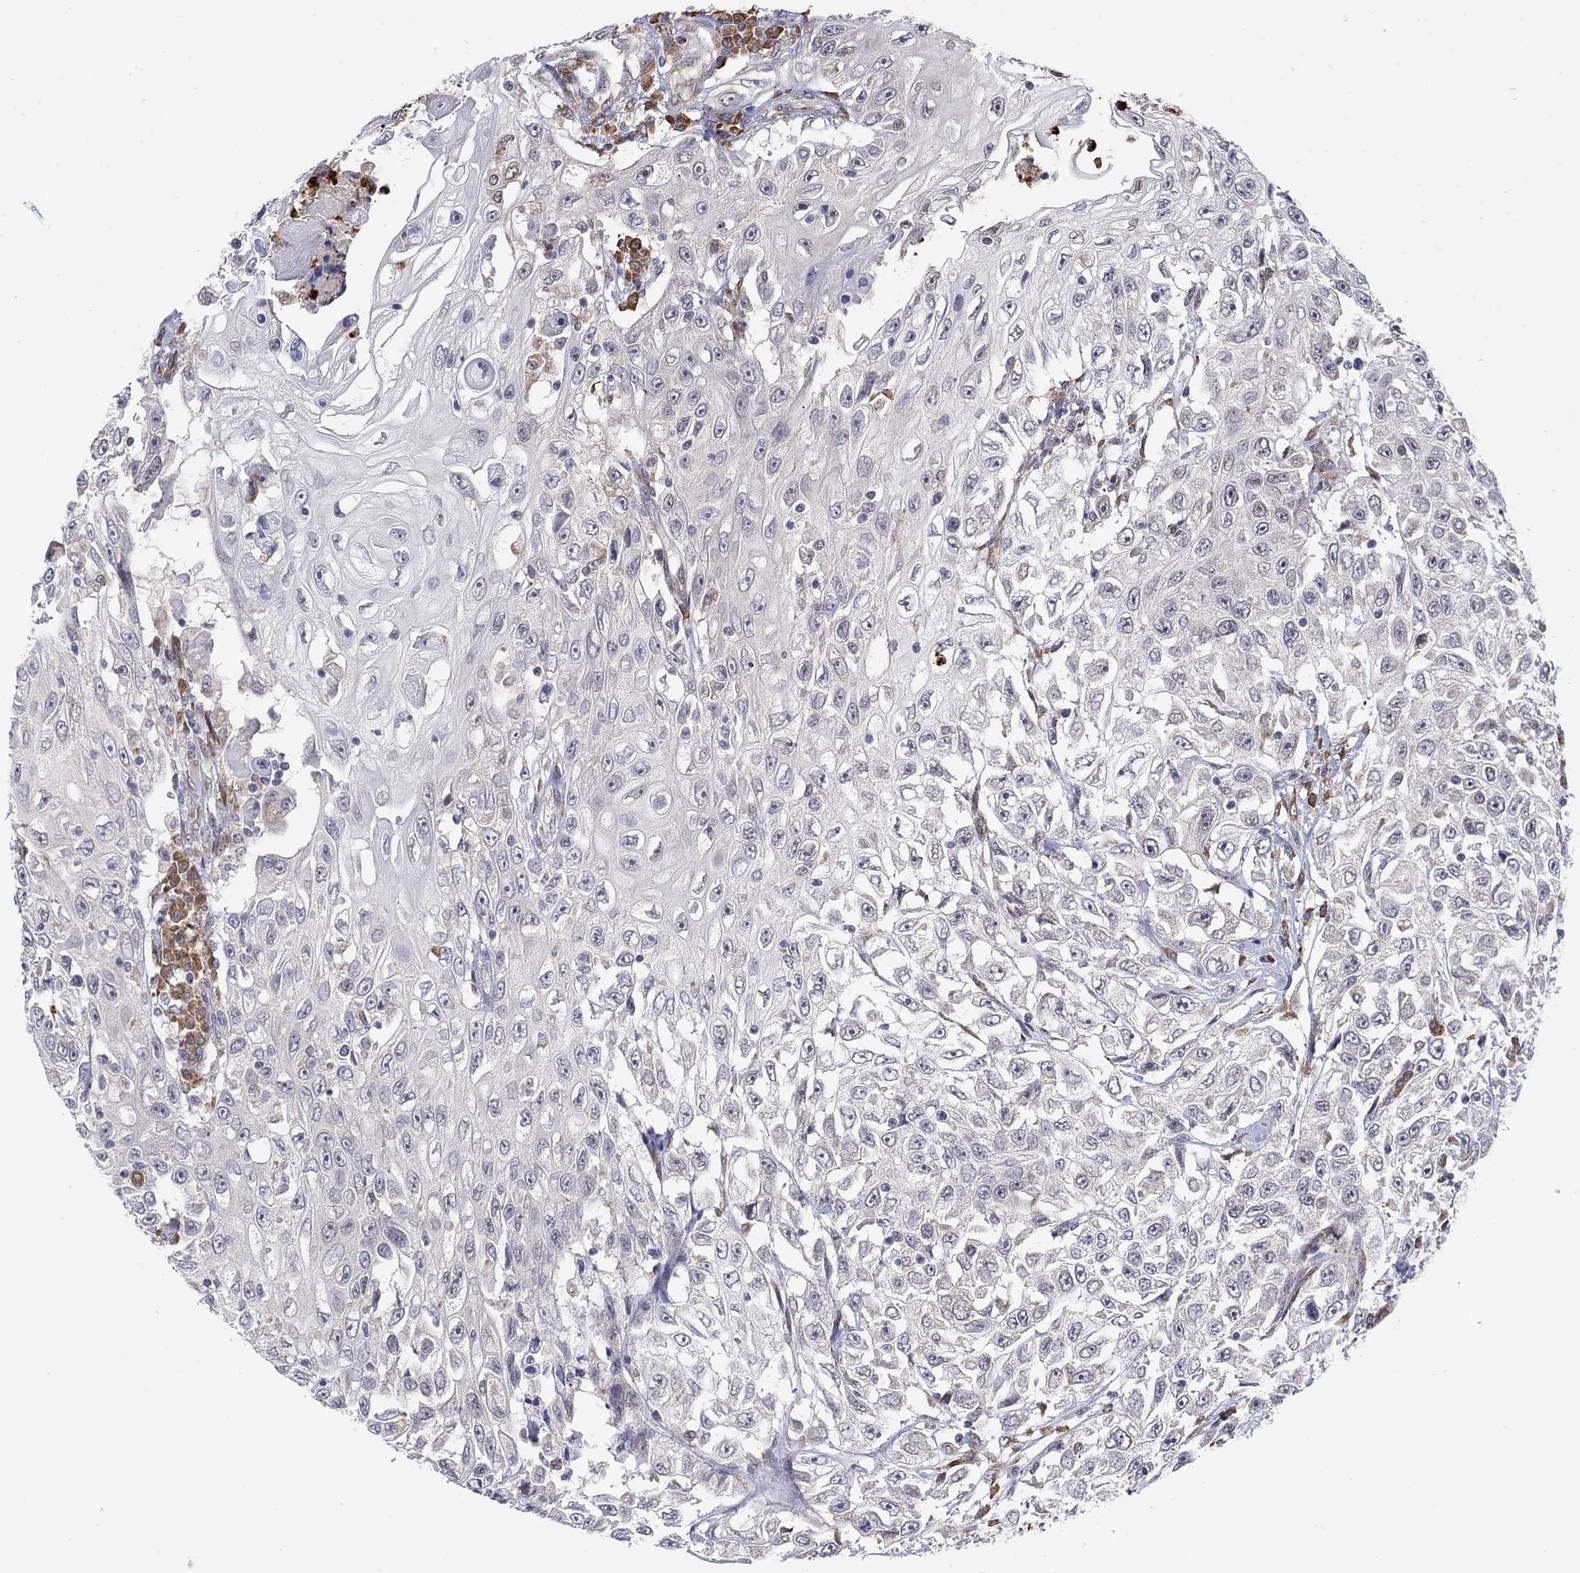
{"staining": {"intensity": "negative", "quantity": "none", "location": "none"}, "tissue": "urothelial cancer", "cell_type": "Tumor cells", "image_type": "cancer", "snomed": [{"axis": "morphology", "description": "Urothelial carcinoma, High grade"}, {"axis": "topography", "description": "Urinary bladder"}], "caption": "The photomicrograph exhibits no significant staining in tumor cells of urothelial carcinoma (high-grade).", "gene": "MTRFR", "patient": {"sex": "female", "age": 56}}